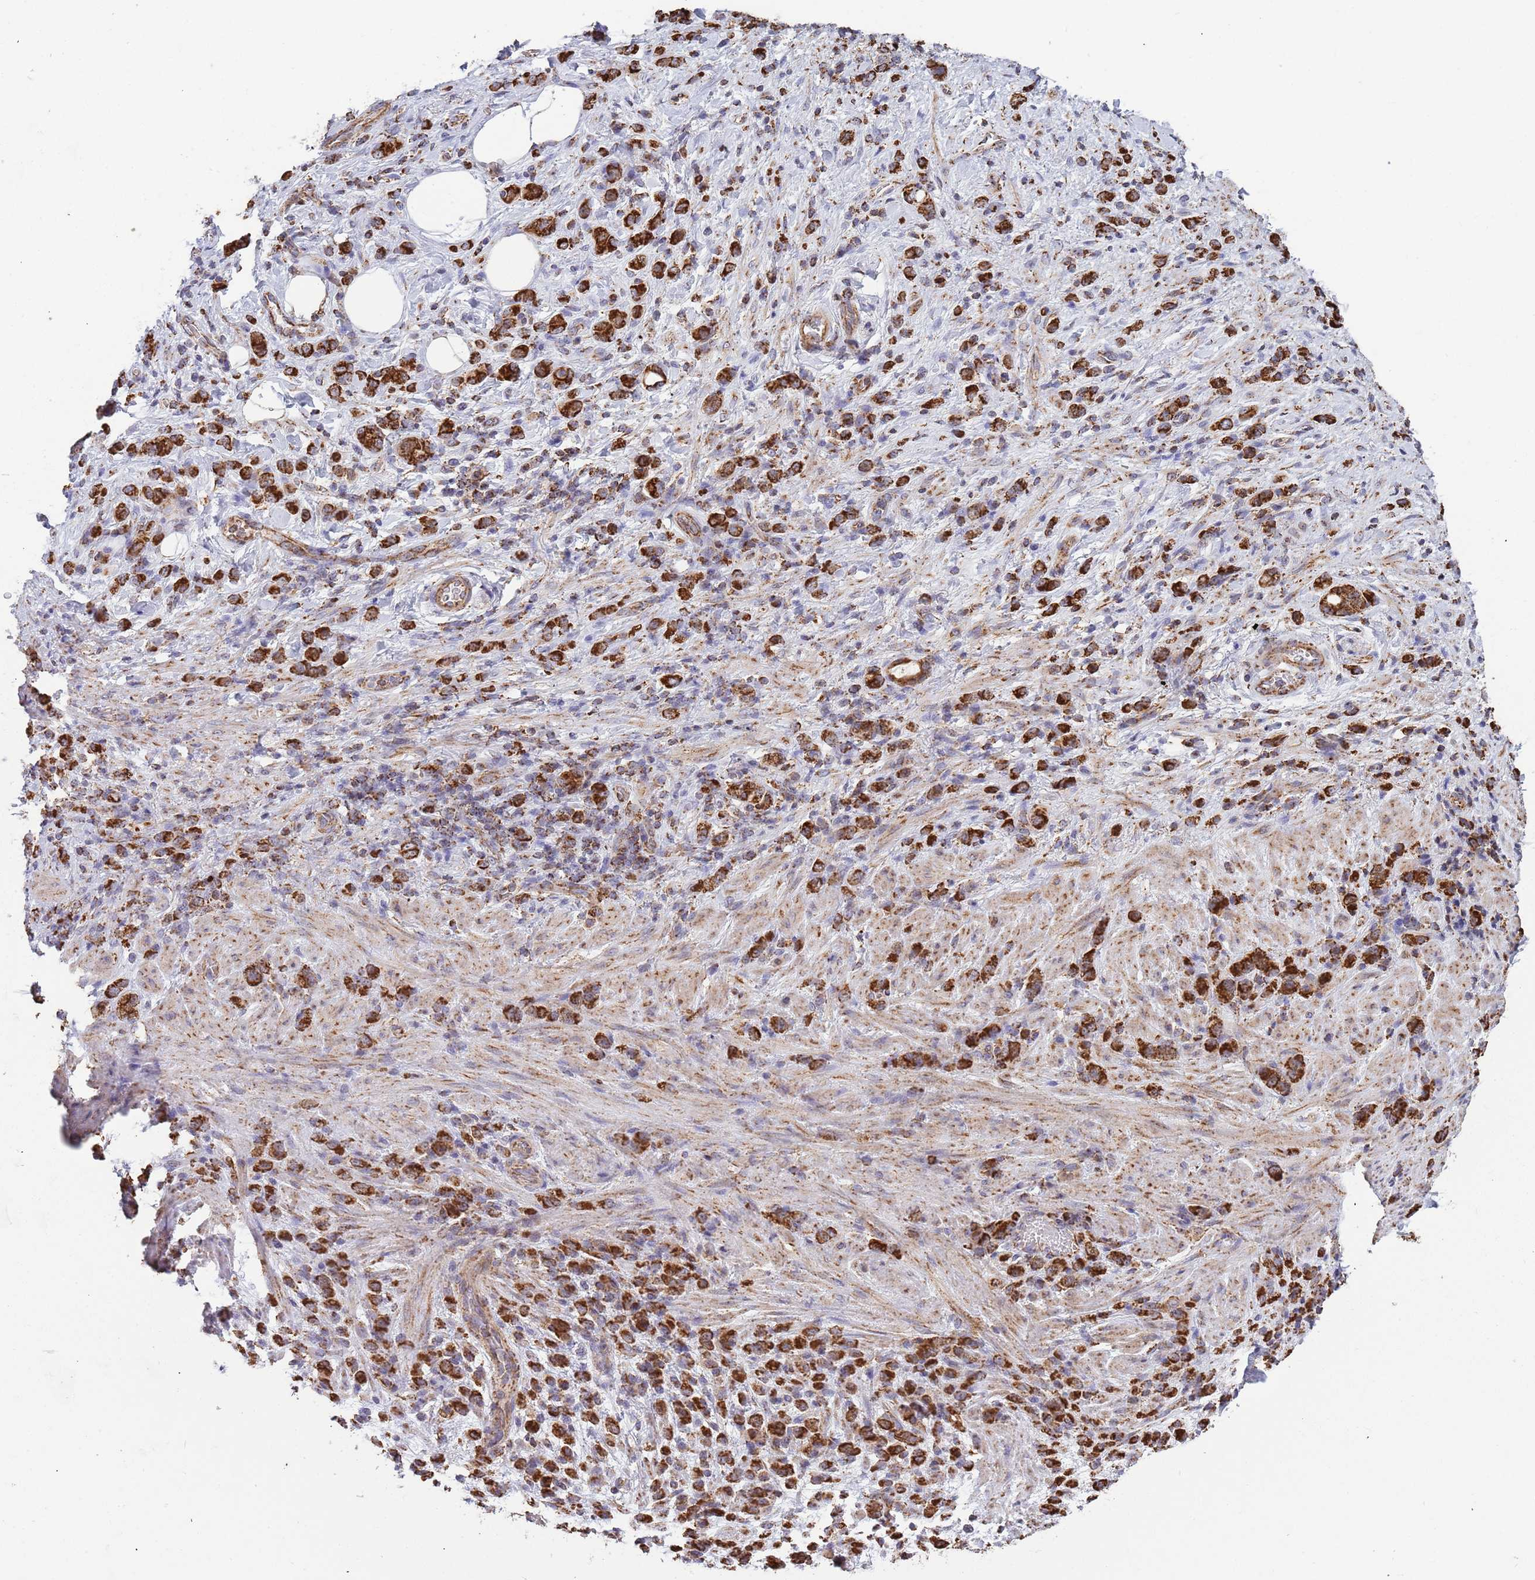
{"staining": {"intensity": "strong", "quantity": ">75%", "location": "cytoplasmic/membranous"}, "tissue": "stomach cancer", "cell_type": "Tumor cells", "image_type": "cancer", "snomed": [{"axis": "morphology", "description": "Adenocarcinoma, NOS"}, {"axis": "topography", "description": "Stomach"}], "caption": "The image shows staining of stomach cancer (adenocarcinoma), revealing strong cytoplasmic/membranous protein positivity (brown color) within tumor cells.", "gene": "VPS16", "patient": {"sex": "male", "age": 77}}